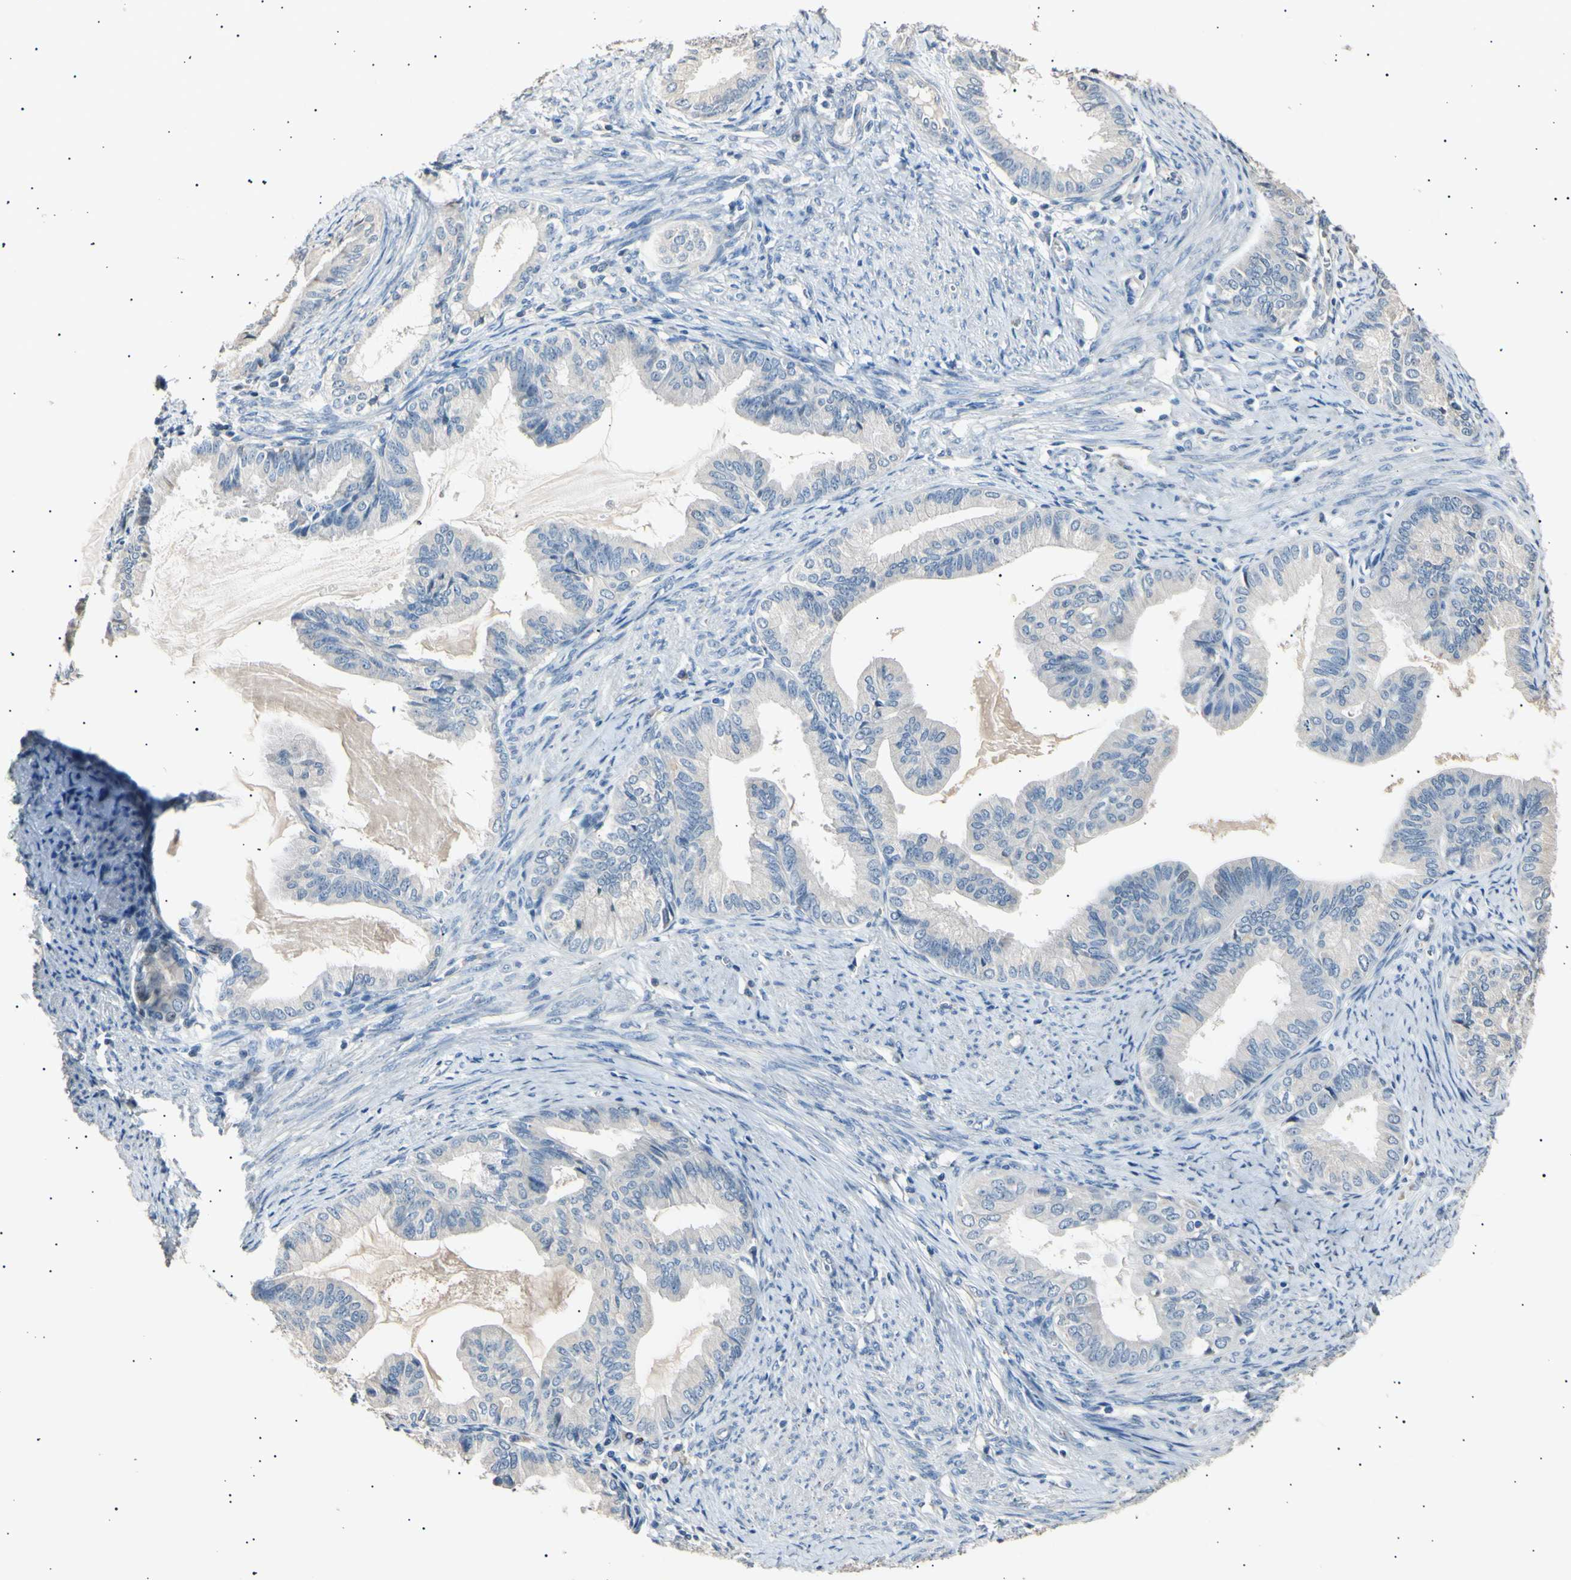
{"staining": {"intensity": "negative", "quantity": "none", "location": "none"}, "tissue": "endometrial cancer", "cell_type": "Tumor cells", "image_type": "cancer", "snomed": [{"axis": "morphology", "description": "Adenocarcinoma, NOS"}, {"axis": "topography", "description": "Endometrium"}], "caption": "This is a histopathology image of immunohistochemistry (IHC) staining of endometrial adenocarcinoma, which shows no staining in tumor cells.", "gene": "LDLR", "patient": {"sex": "female", "age": 86}}